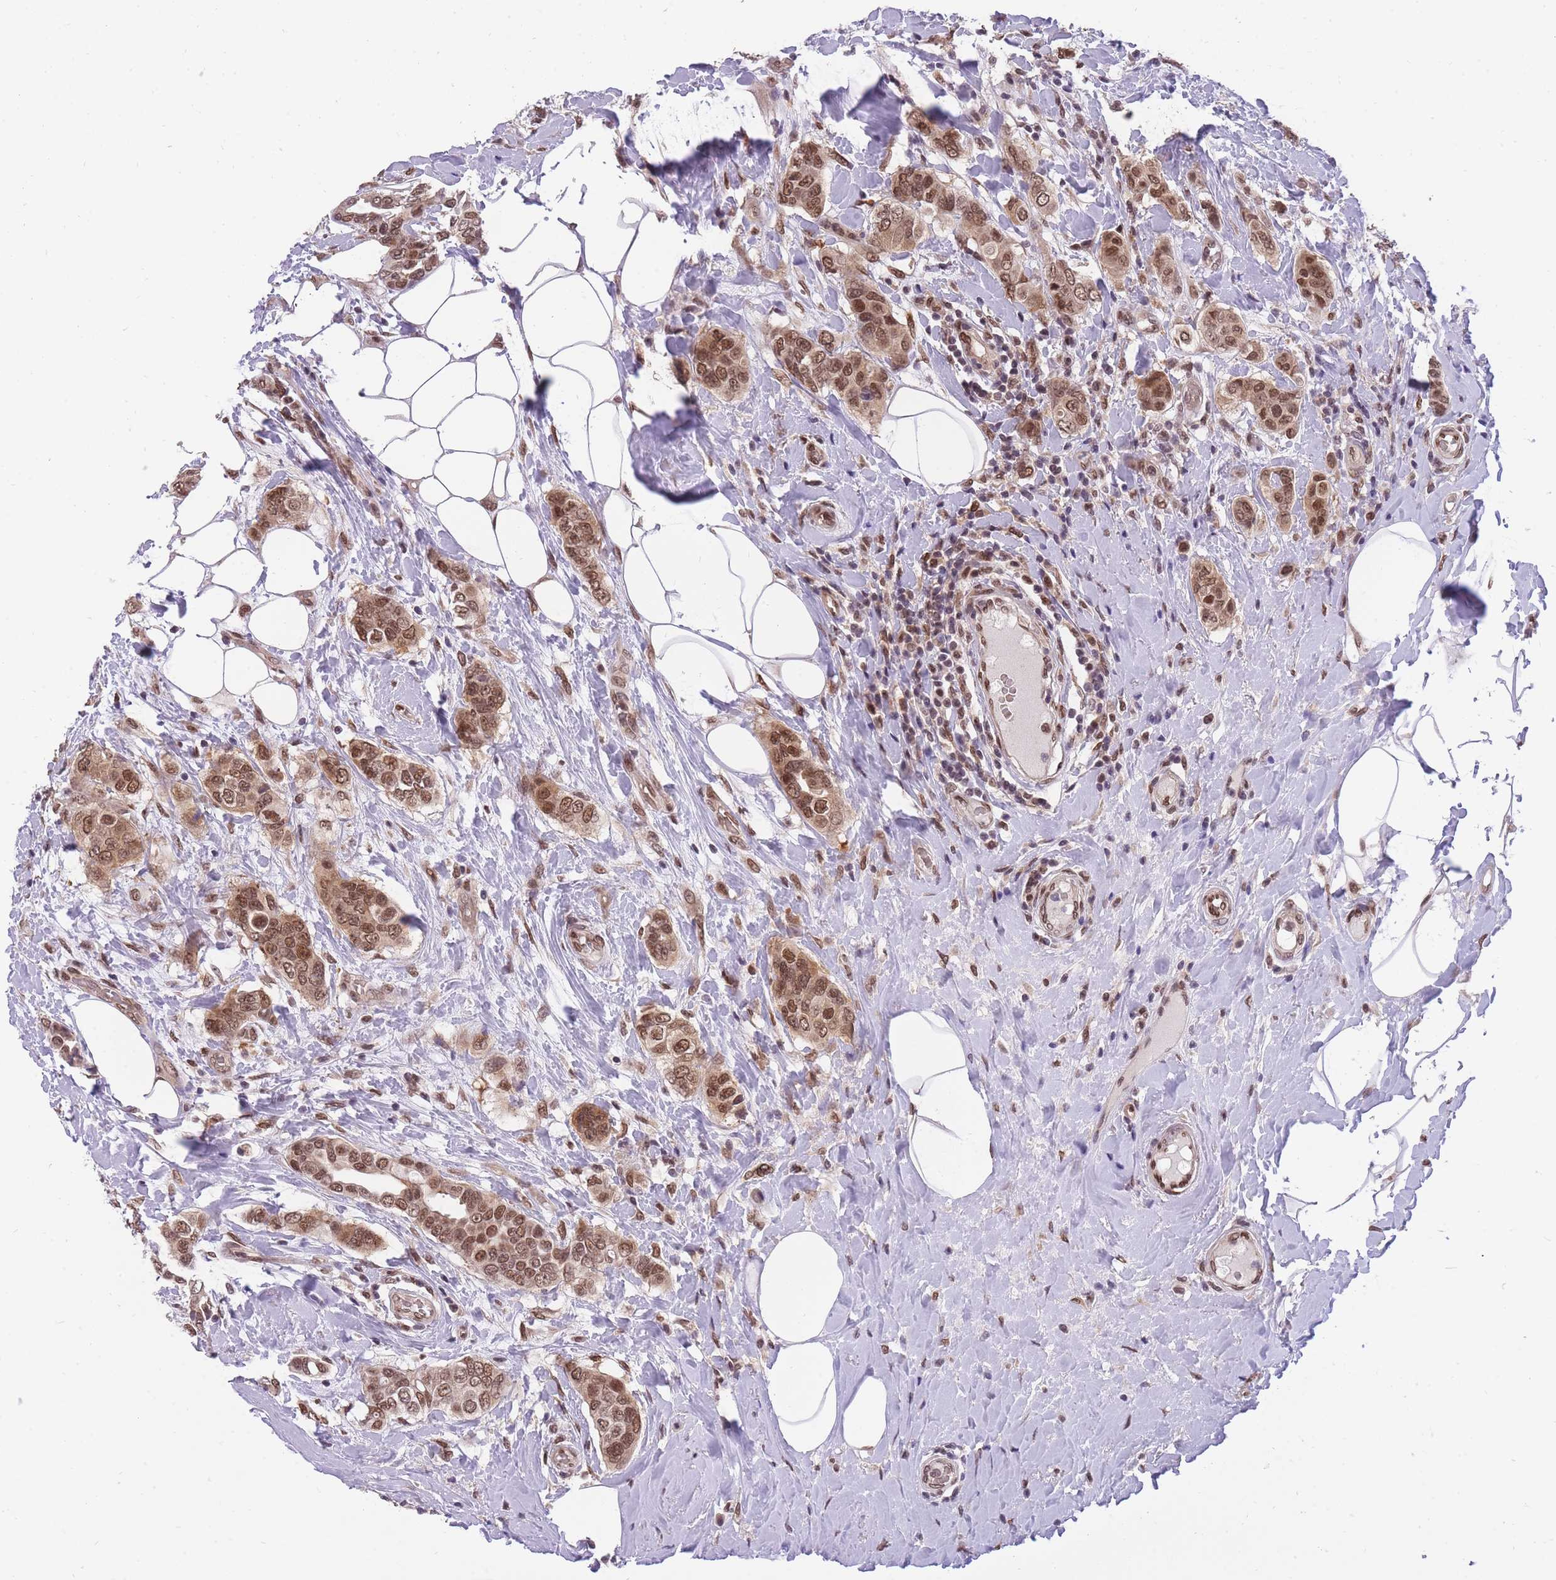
{"staining": {"intensity": "moderate", "quantity": ">75%", "location": "cytoplasmic/membranous,nuclear"}, "tissue": "breast cancer", "cell_type": "Tumor cells", "image_type": "cancer", "snomed": [{"axis": "morphology", "description": "Lobular carcinoma"}, {"axis": "topography", "description": "Breast"}], "caption": "DAB immunohistochemical staining of breast lobular carcinoma demonstrates moderate cytoplasmic/membranous and nuclear protein expression in about >75% of tumor cells. (DAB (3,3'-diaminobenzidine) = brown stain, brightfield microscopy at high magnification).", "gene": "CDIP1", "patient": {"sex": "female", "age": 51}}